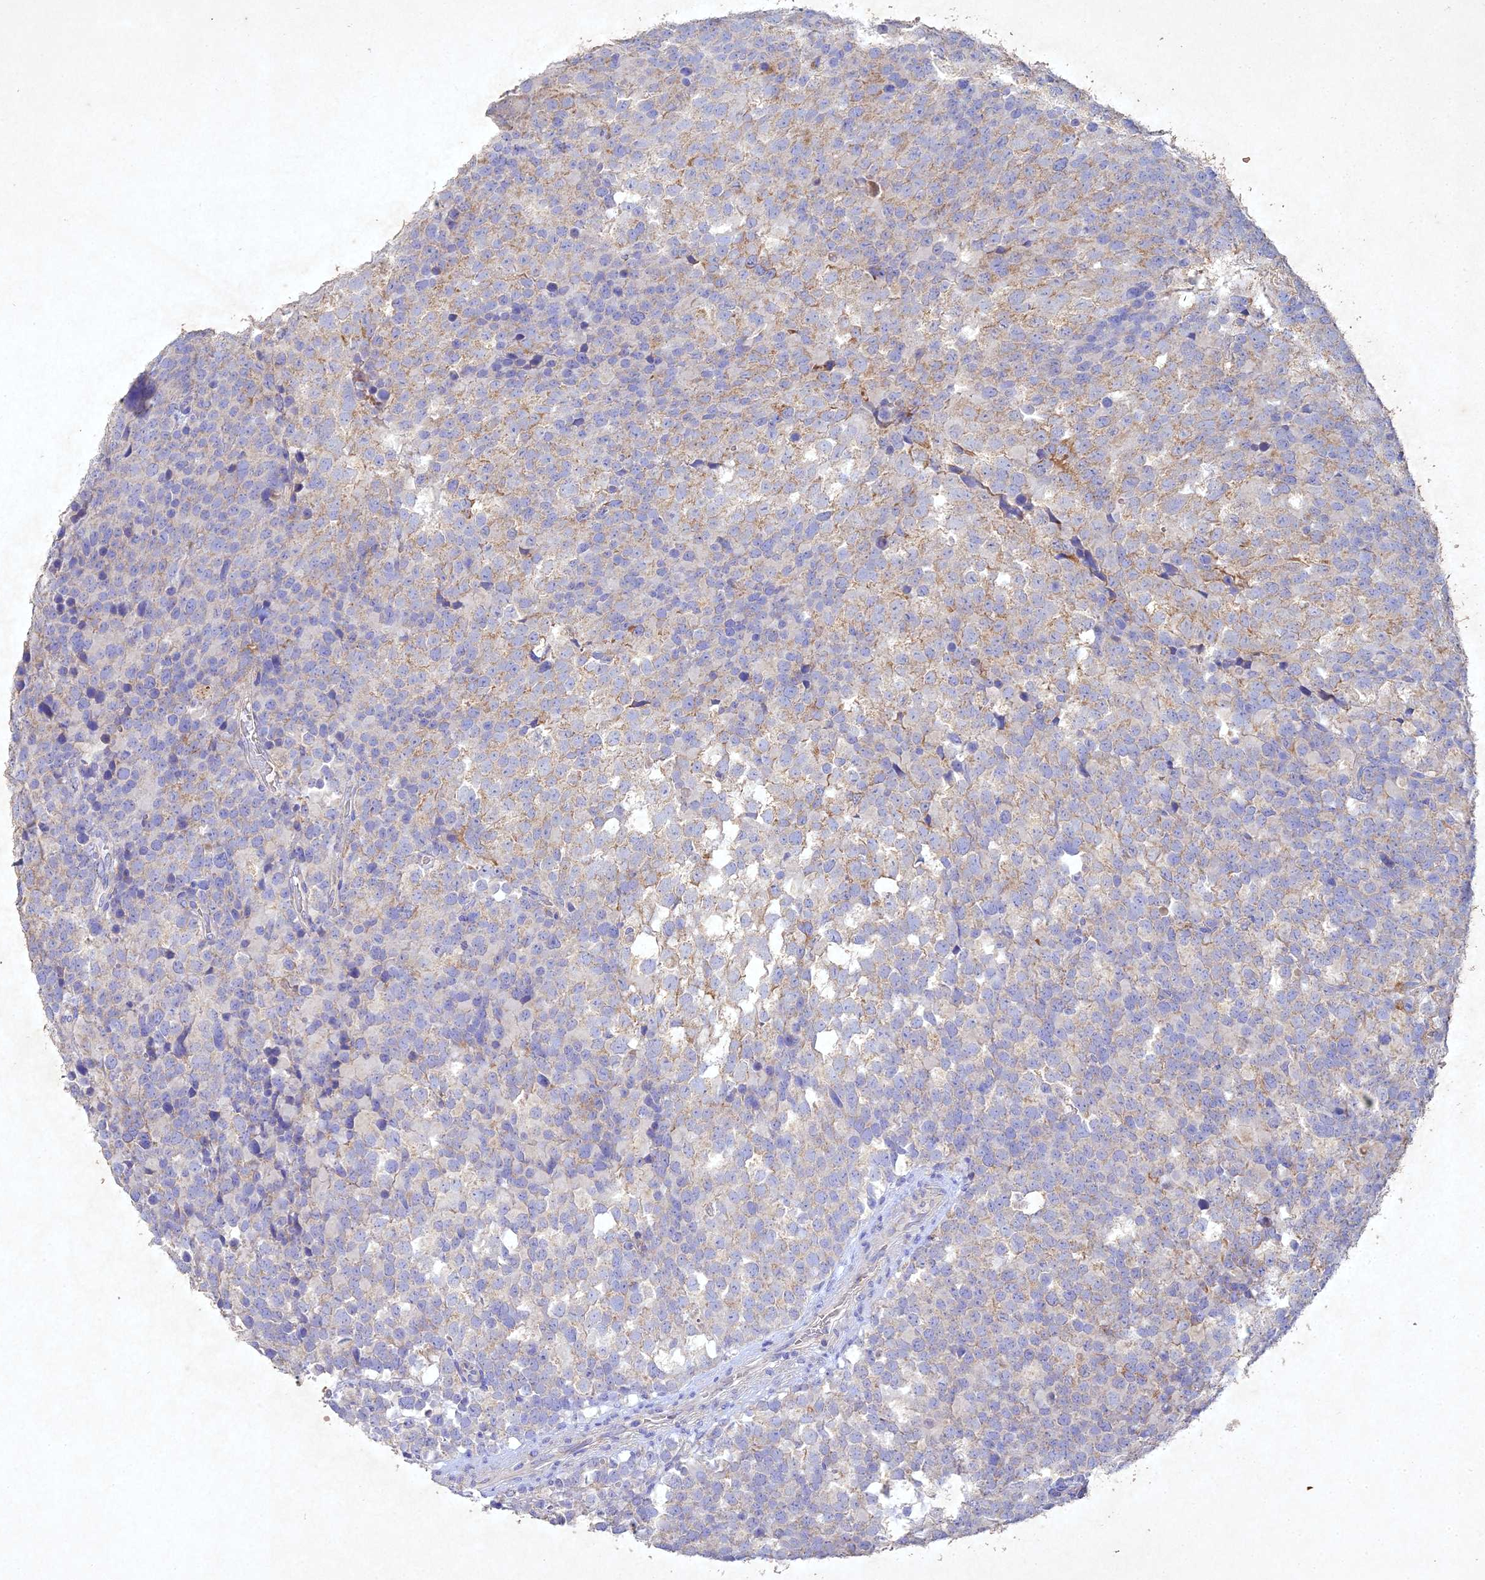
{"staining": {"intensity": "weak", "quantity": "25%-75%", "location": "cytoplasmic/membranous"}, "tissue": "testis cancer", "cell_type": "Tumor cells", "image_type": "cancer", "snomed": [{"axis": "morphology", "description": "Seminoma, NOS"}, {"axis": "topography", "description": "Testis"}], "caption": "High-magnification brightfield microscopy of testis cancer stained with DAB (brown) and counterstained with hematoxylin (blue). tumor cells exhibit weak cytoplasmic/membranous positivity is identified in about25%-75% of cells.", "gene": "NDUFV1", "patient": {"sex": "male", "age": 71}}